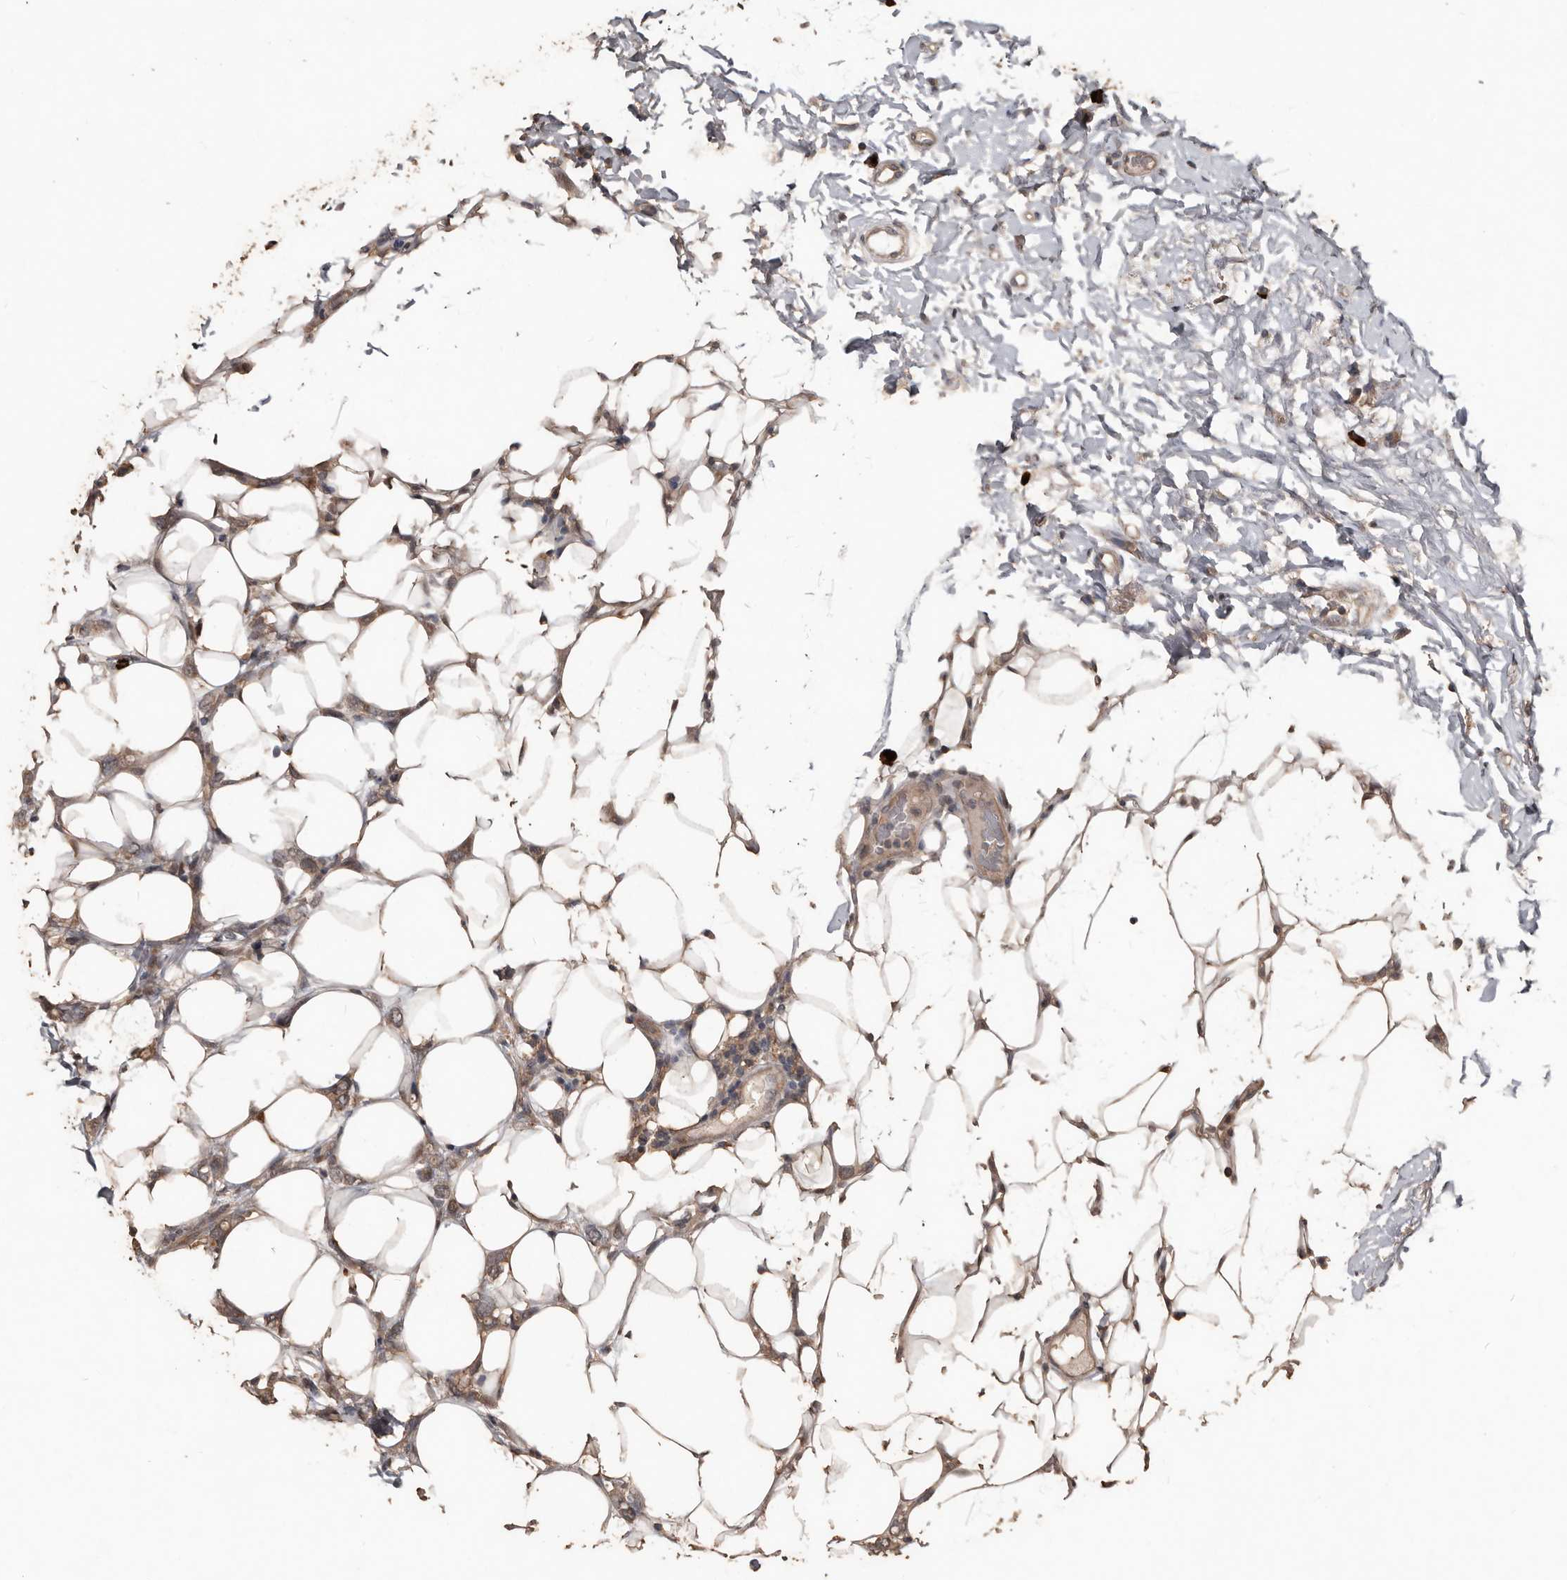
{"staining": {"intensity": "weak", "quantity": ">75%", "location": "cytoplasmic/membranous"}, "tissue": "breast cancer", "cell_type": "Tumor cells", "image_type": "cancer", "snomed": [{"axis": "morphology", "description": "Normal tissue, NOS"}, {"axis": "morphology", "description": "Lobular carcinoma"}, {"axis": "topography", "description": "Breast"}], "caption": "Tumor cells exhibit low levels of weak cytoplasmic/membranous staining in about >75% of cells in human breast cancer (lobular carcinoma).", "gene": "BAMBI", "patient": {"sex": "female", "age": 47}}